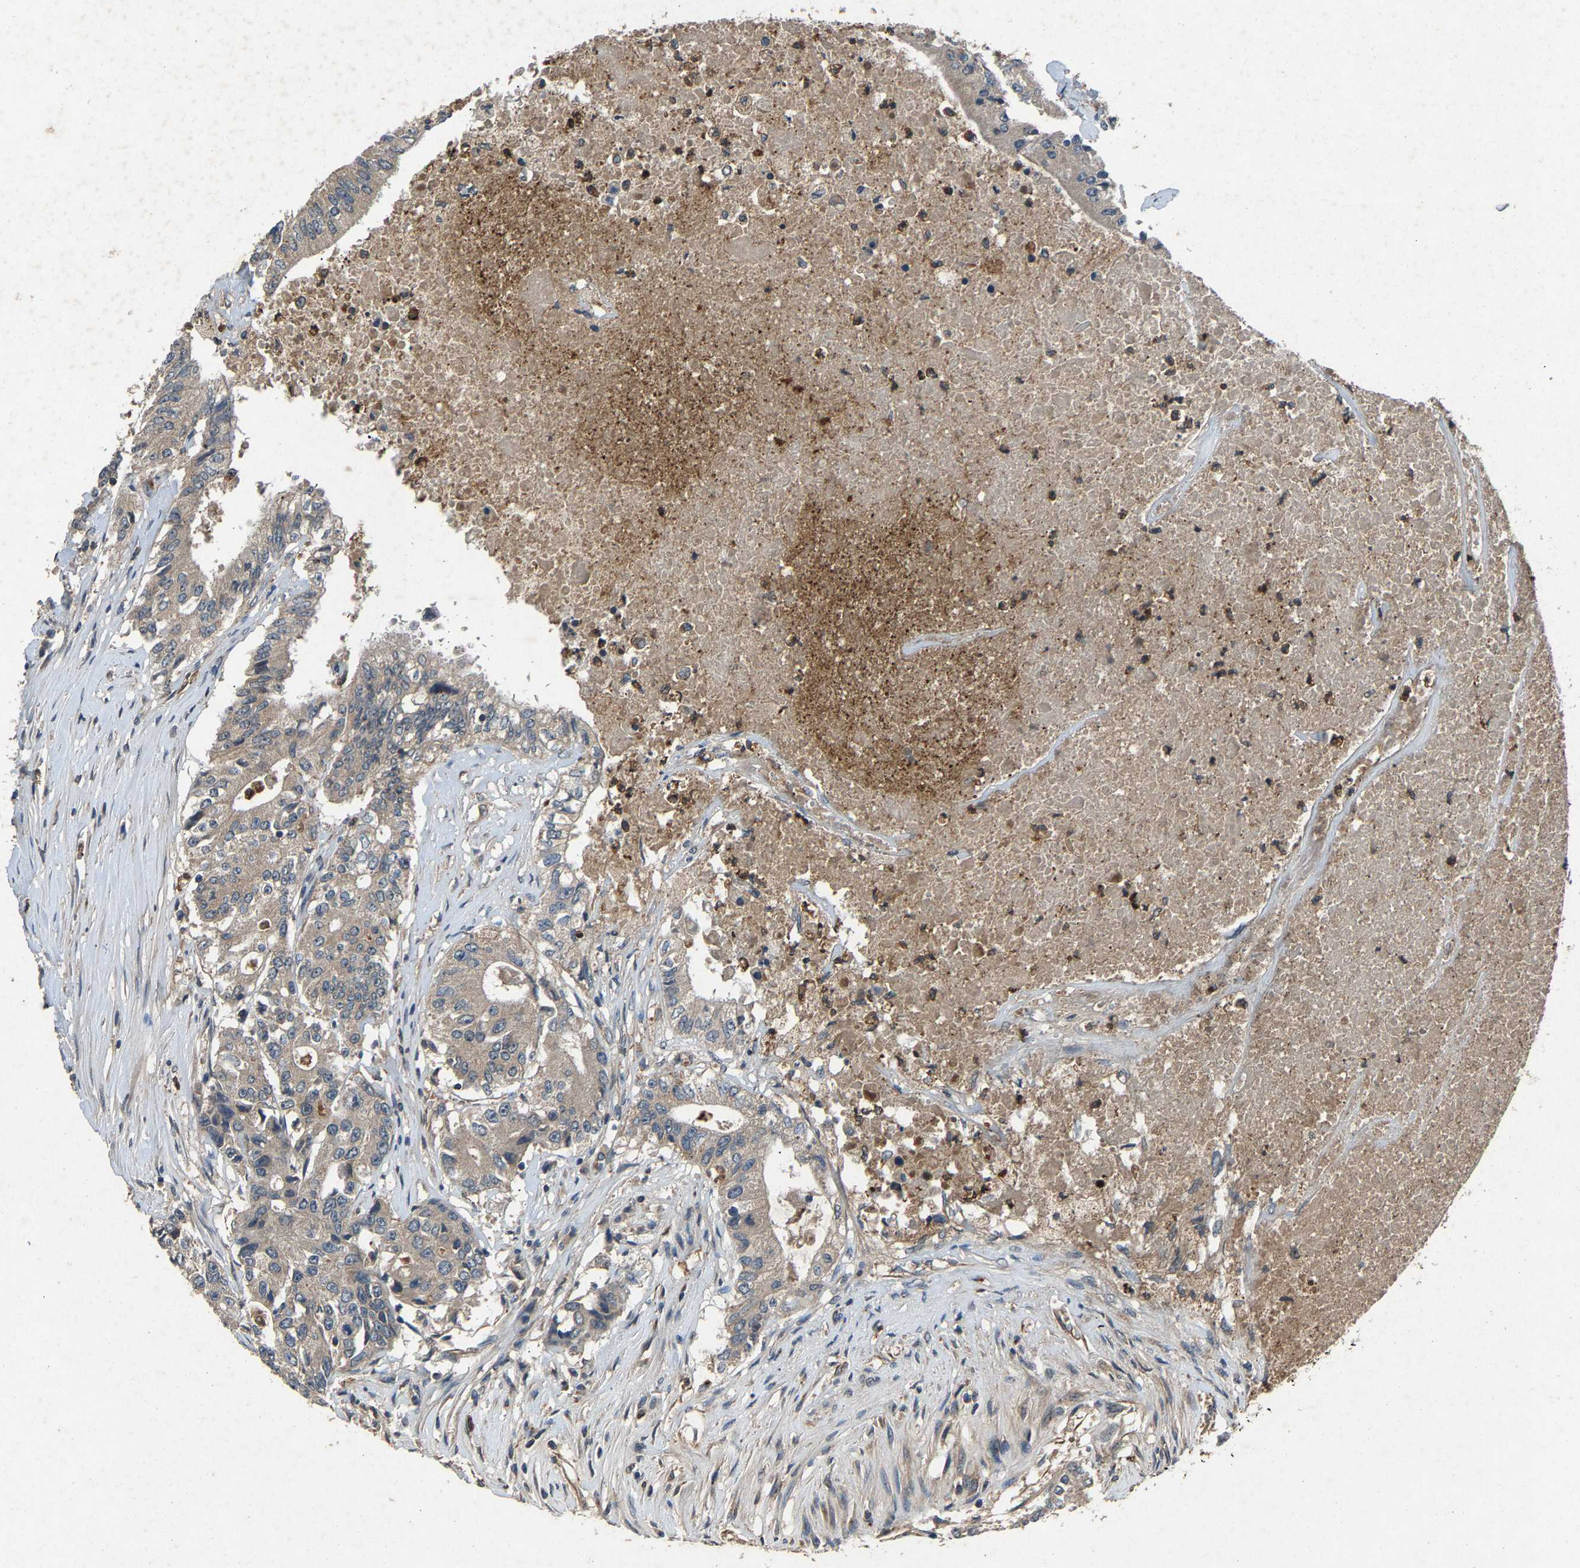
{"staining": {"intensity": "negative", "quantity": "none", "location": "none"}, "tissue": "colorectal cancer", "cell_type": "Tumor cells", "image_type": "cancer", "snomed": [{"axis": "morphology", "description": "Adenocarcinoma, NOS"}, {"axis": "topography", "description": "Colon"}], "caption": "A photomicrograph of adenocarcinoma (colorectal) stained for a protein exhibits no brown staining in tumor cells.", "gene": "PPID", "patient": {"sex": "female", "age": 77}}